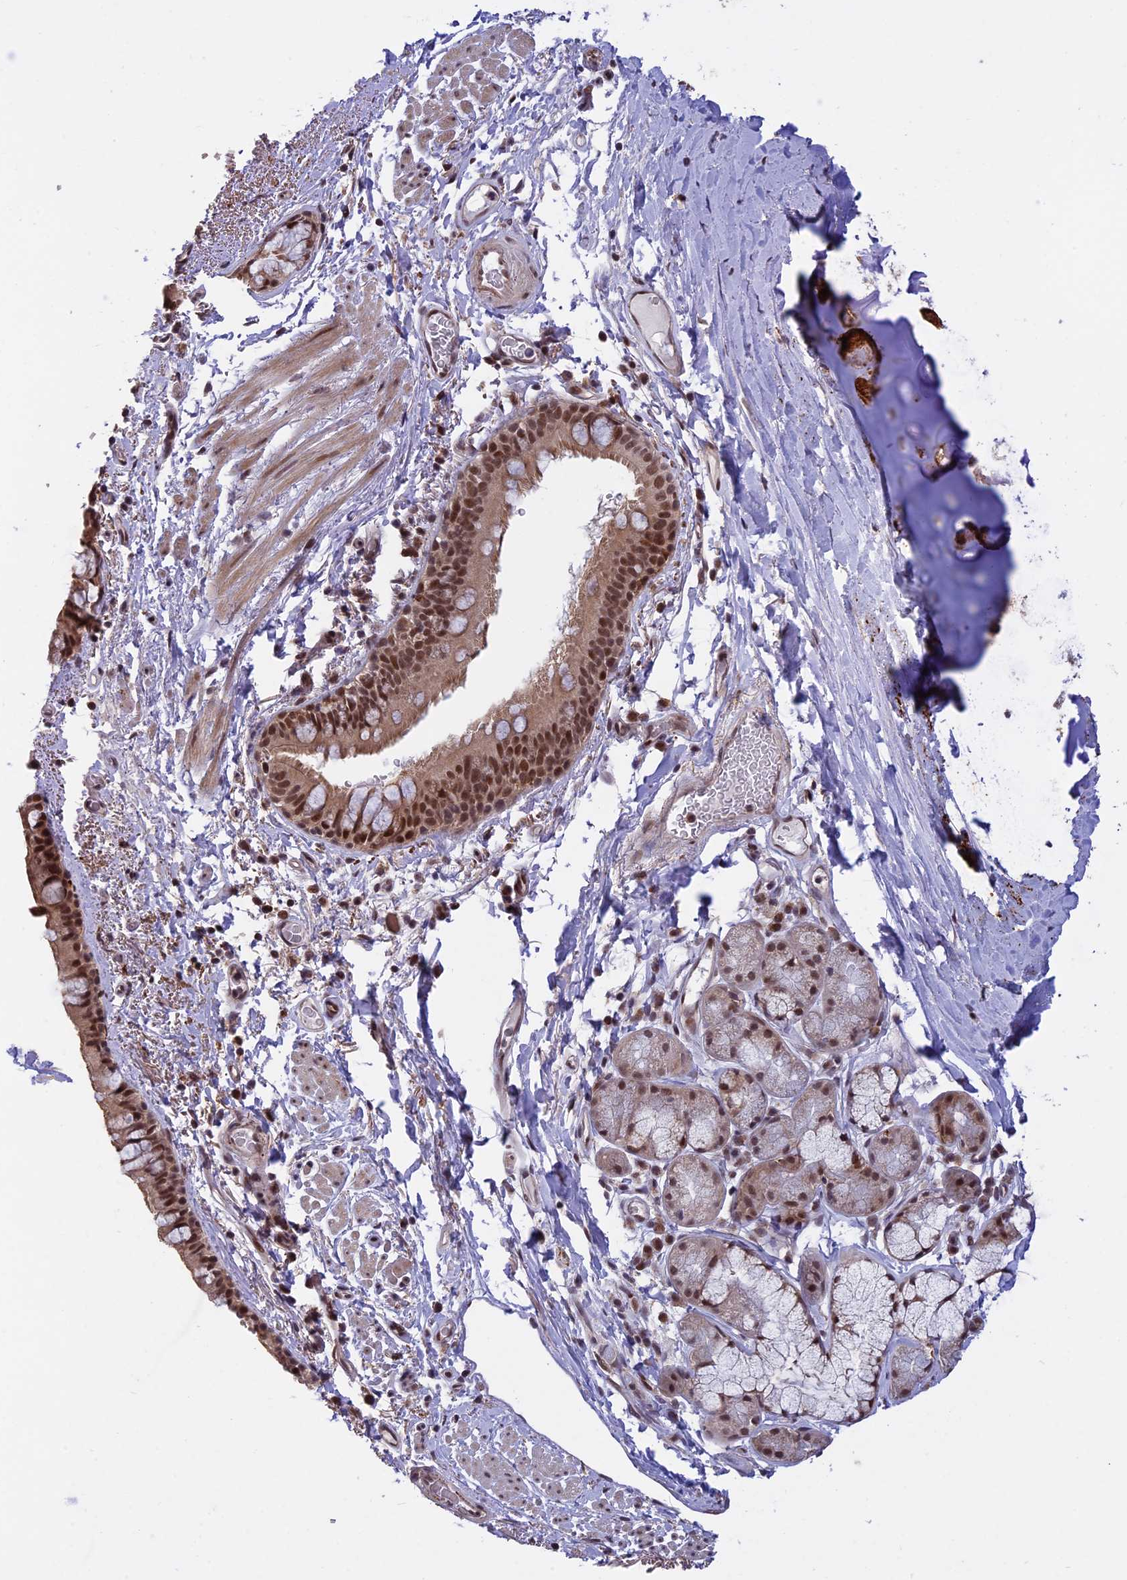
{"staining": {"intensity": "moderate", "quantity": ">75%", "location": "cytoplasmic/membranous,nuclear"}, "tissue": "bronchus", "cell_type": "Respiratory epithelial cells", "image_type": "normal", "snomed": [{"axis": "morphology", "description": "Normal tissue, NOS"}, {"axis": "topography", "description": "Lymph node"}, {"axis": "topography", "description": "Bronchus"}], "caption": "Immunohistochemical staining of benign human bronchus exhibits medium levels of moderate cytoplasmic/membranous,nuclear staining in approximately >75% of respiratory epithelial cells.", "gene": "POLR2C", "patient": {"sex": "male", "age": 63}}